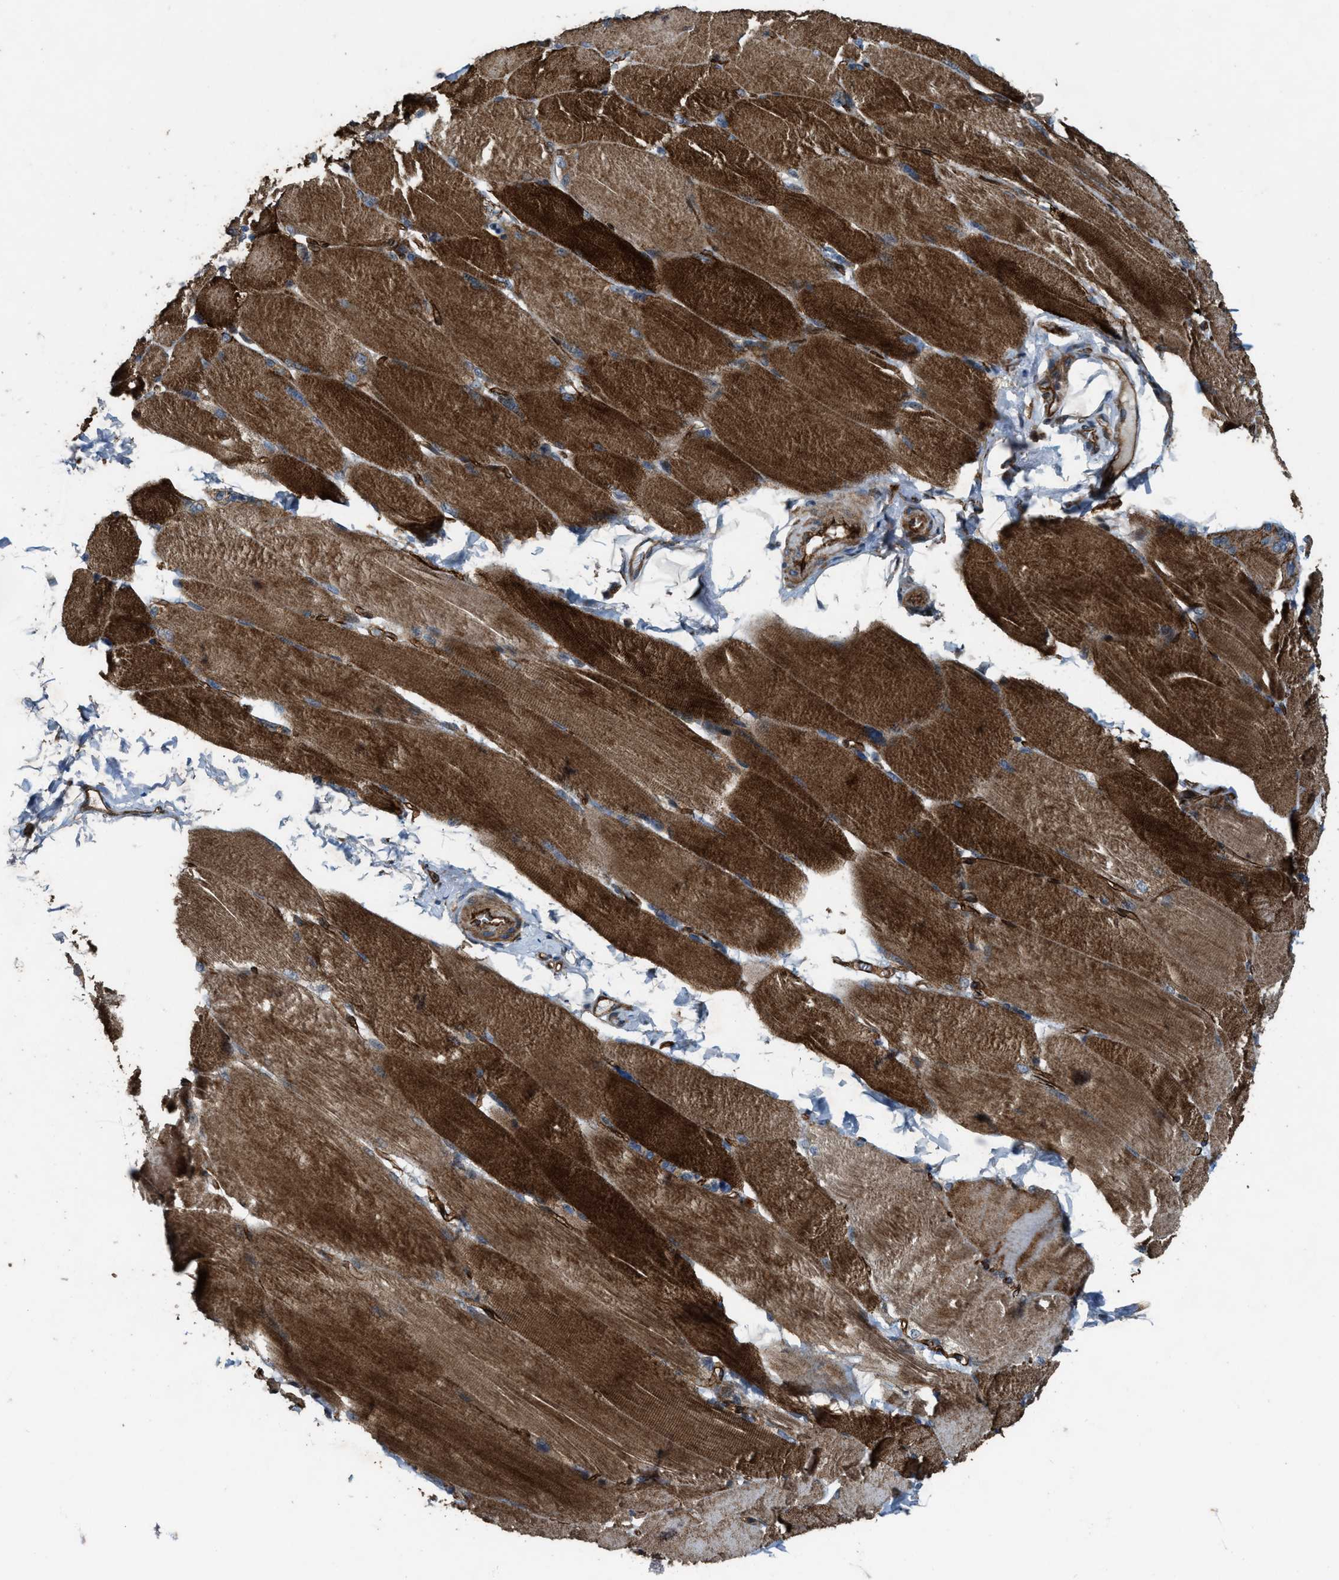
{"staining": {"intensity": "strong", "quantity": ">75%", "location": "cytoplasmic/membranous"}, "tissue": "skeletal muscle", "cell_type": "Myocytes", "image_type": "normal", "snomed": [{"axis": "morphology", "description": "Normal tissue, NOS"}, {"axis": "topography", "description": "Skin"}, {"axis": "topography", "description": "Skeletal muscle"}], "caption": "The photomicrograph displays a brown stain indicating the presence of a protein in the cytoplasmic/membranous of myocytes in skeletal muscle. The staining was performed using DAB (3,3'-diaminobenzidine), with brown indicating positive protein expression. Nuclei are stained blue with hematoxylin.", "gene": "LRRC72", "patient": {"sex": "male", "age": 83}}